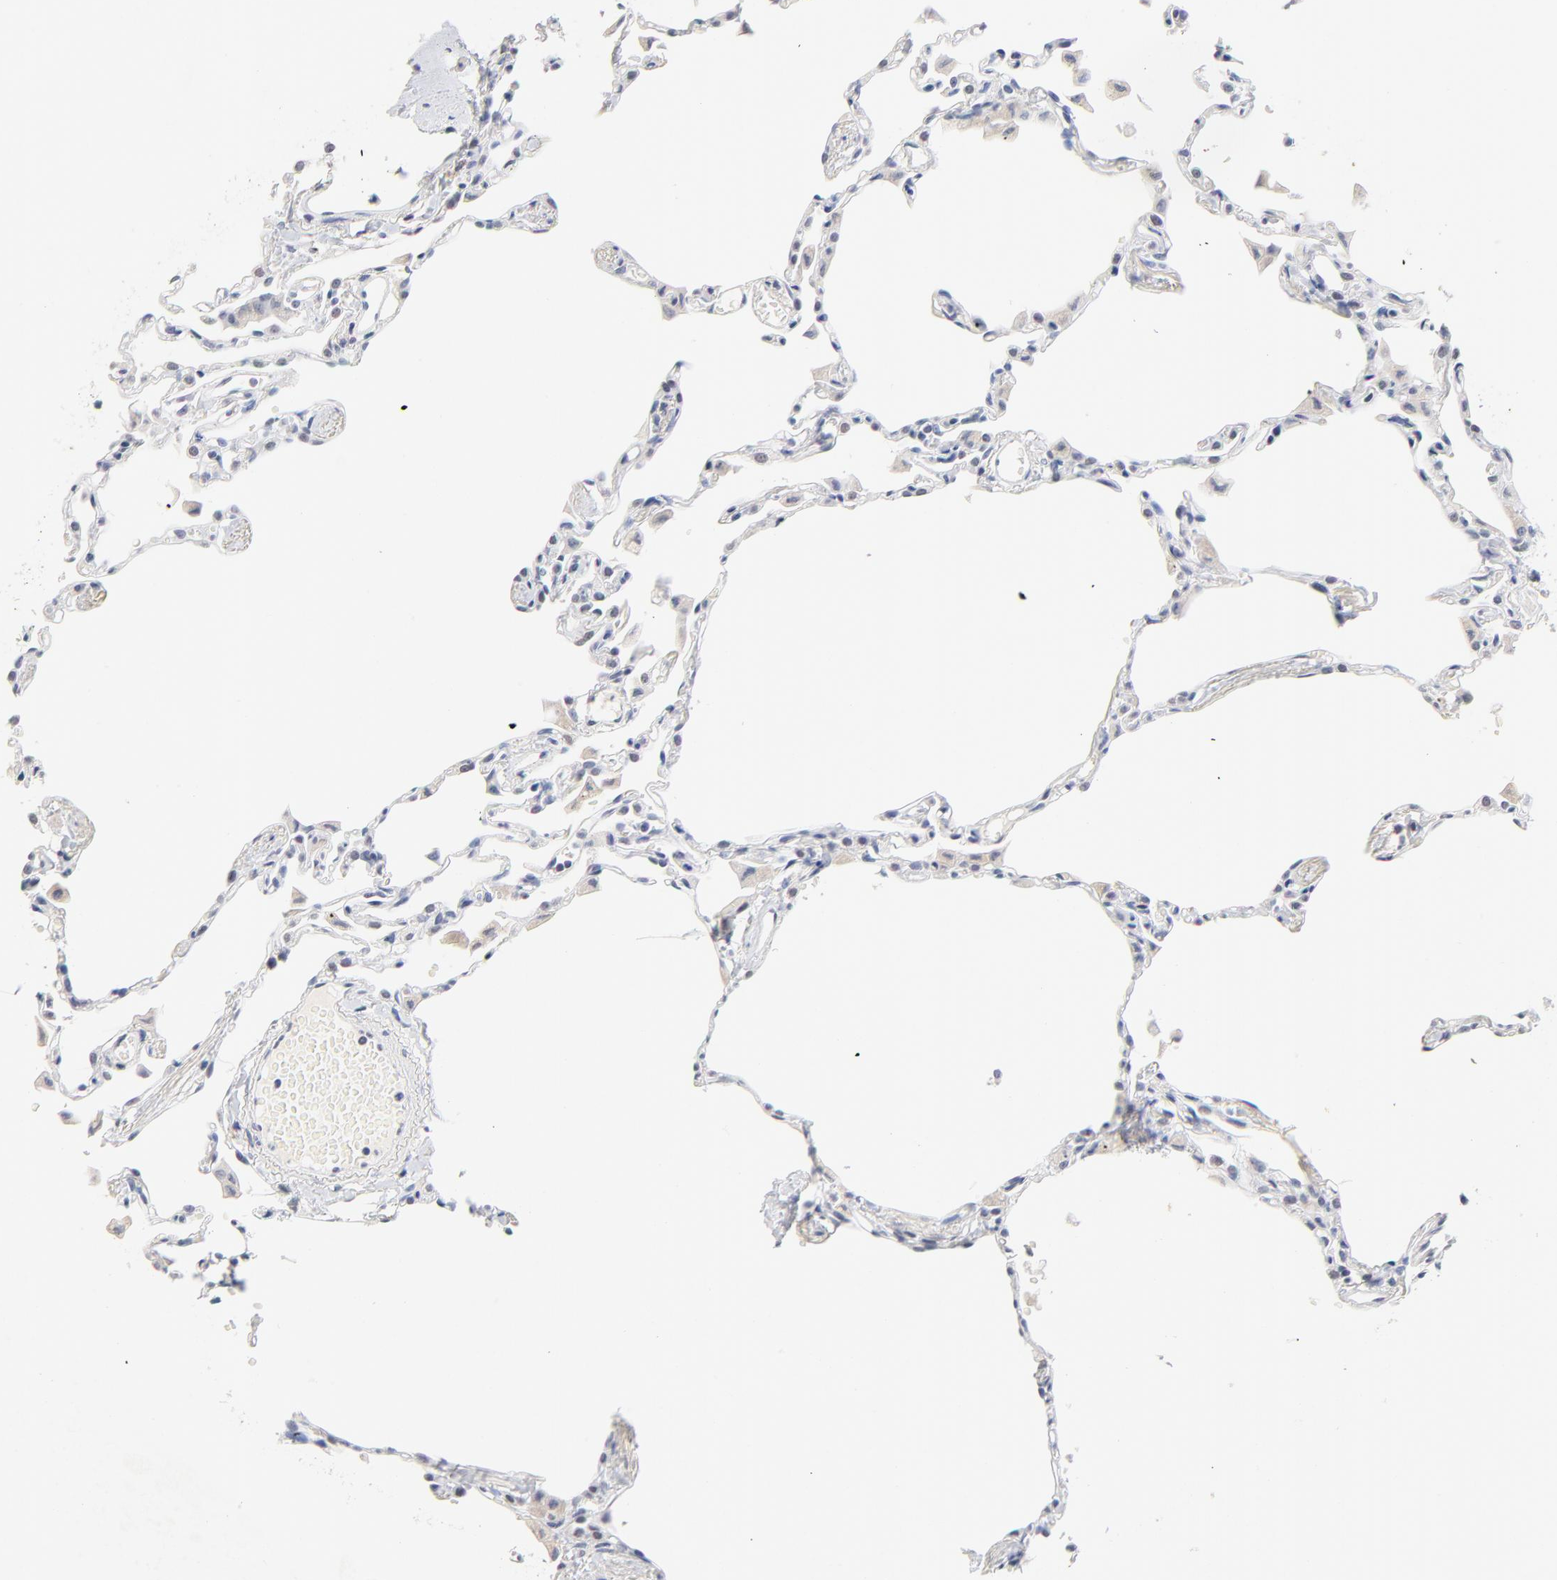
{"staining": {"intensity": "weak", "quantity": "<25%", "location": "nuclear"}, "tissue": "lung", "cell_type": "Alveolar cells", "image_type": "normal", "snomed": [{"axis": "morphology", "description": "Normal tissue, NOS"}, {"axis": "topography", "description": "Lung"}], "caption": "The image shows no staining of alveolar cells in unremarkable lung.", "gene": "ORC2", "patient": {"sex": "female", "age": 49}}